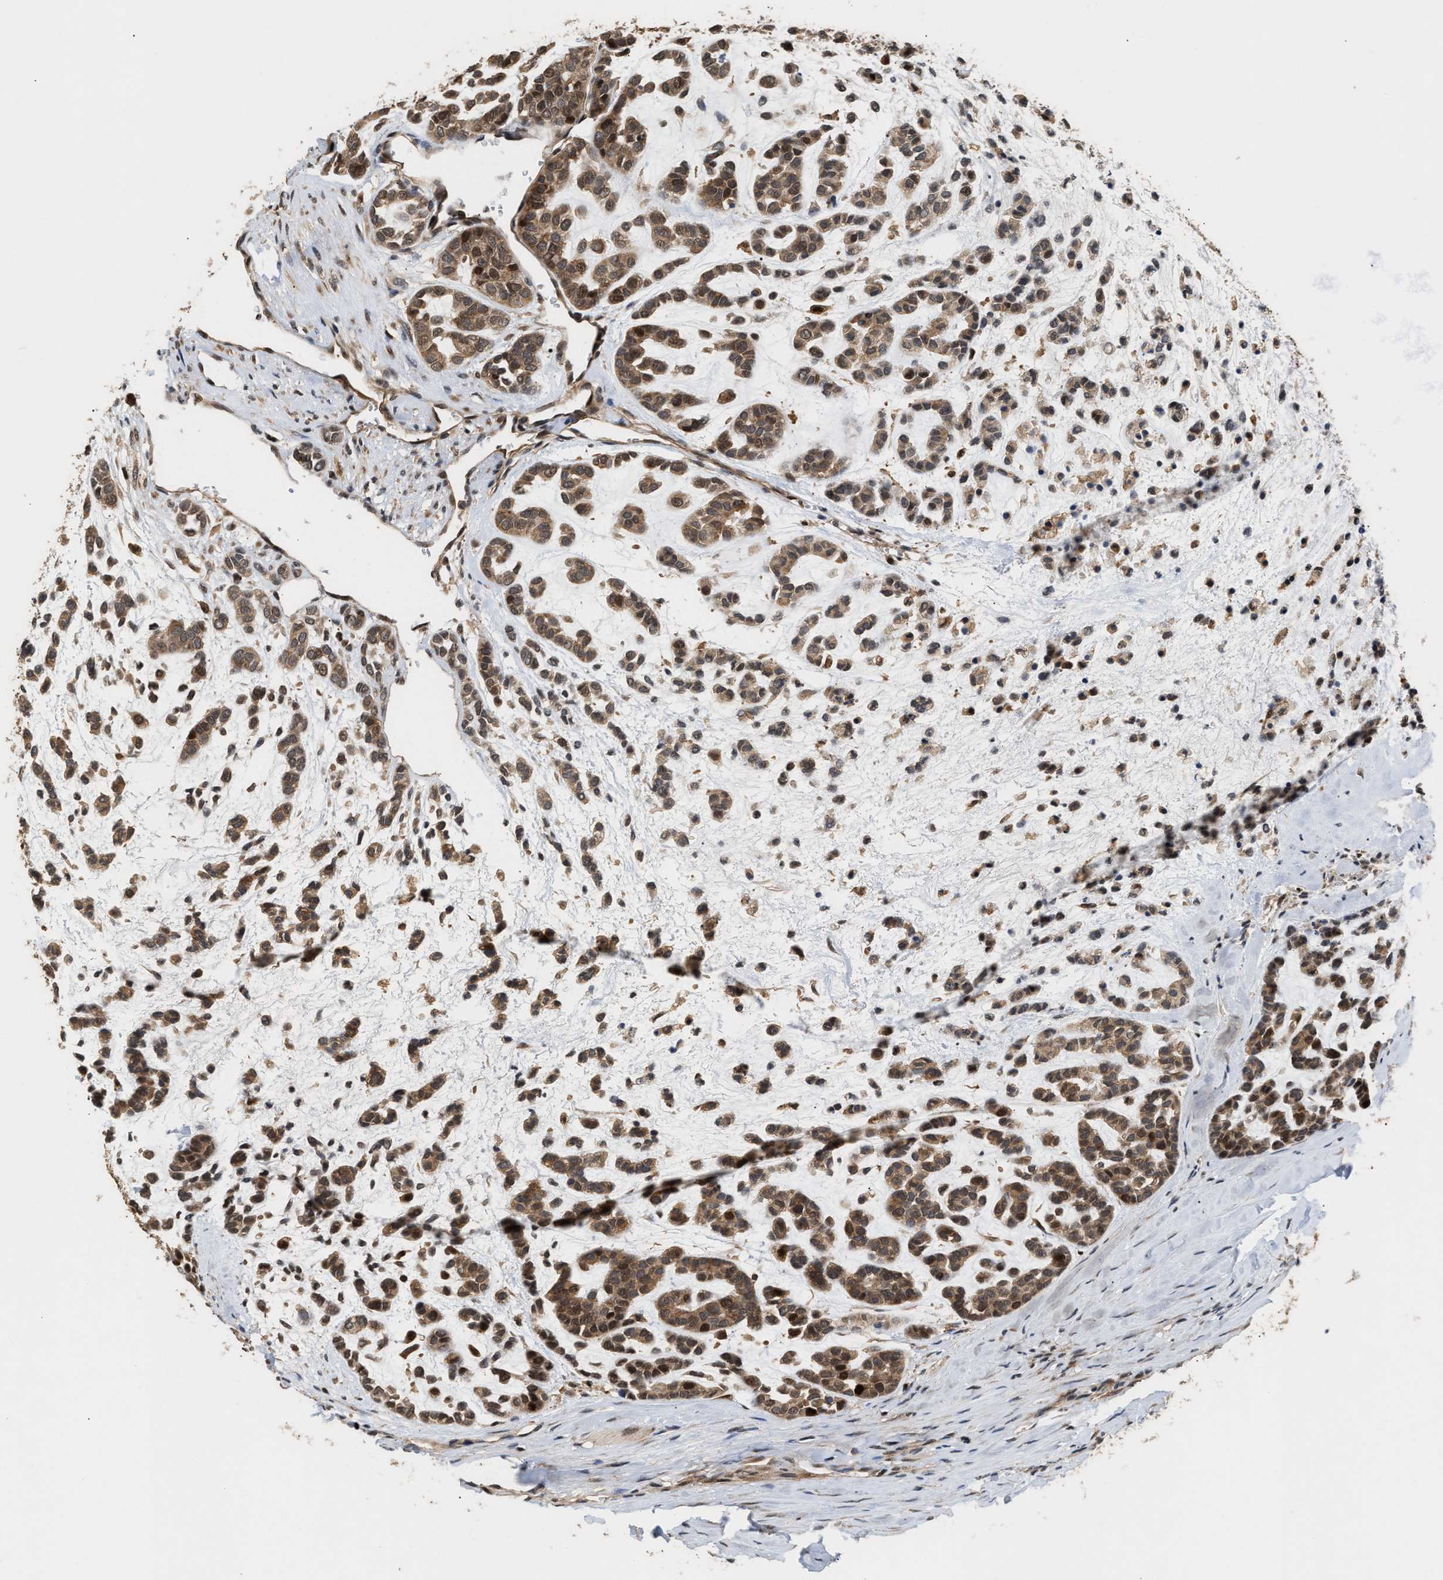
{"staining": {"intensity": "moderate", "quantity": ">75%", "location": "cytoplasmic/membranous,nuclear"}, "tissue": "head and neck cancer", "cell_type": "Tumor cells", "image_type": "cancer", "snomed": [{"axis": "morphology", "description": "Adenocarcinoma, NOS"}, {"axis": "morphology", "description": "Adenoma, NOS"}, {"axis": "topography", "description": "Head-Neck"}], "caption": "DAB immunohistochemical staining of human head and neck cancer (adenocarcinoma) displays moderate cytoplasmic/membranous and nuclear protein expression in approximately >75% of tumor cells.", "gene": "ABHD5", "patient": {"sex": "female", "age": 55}}